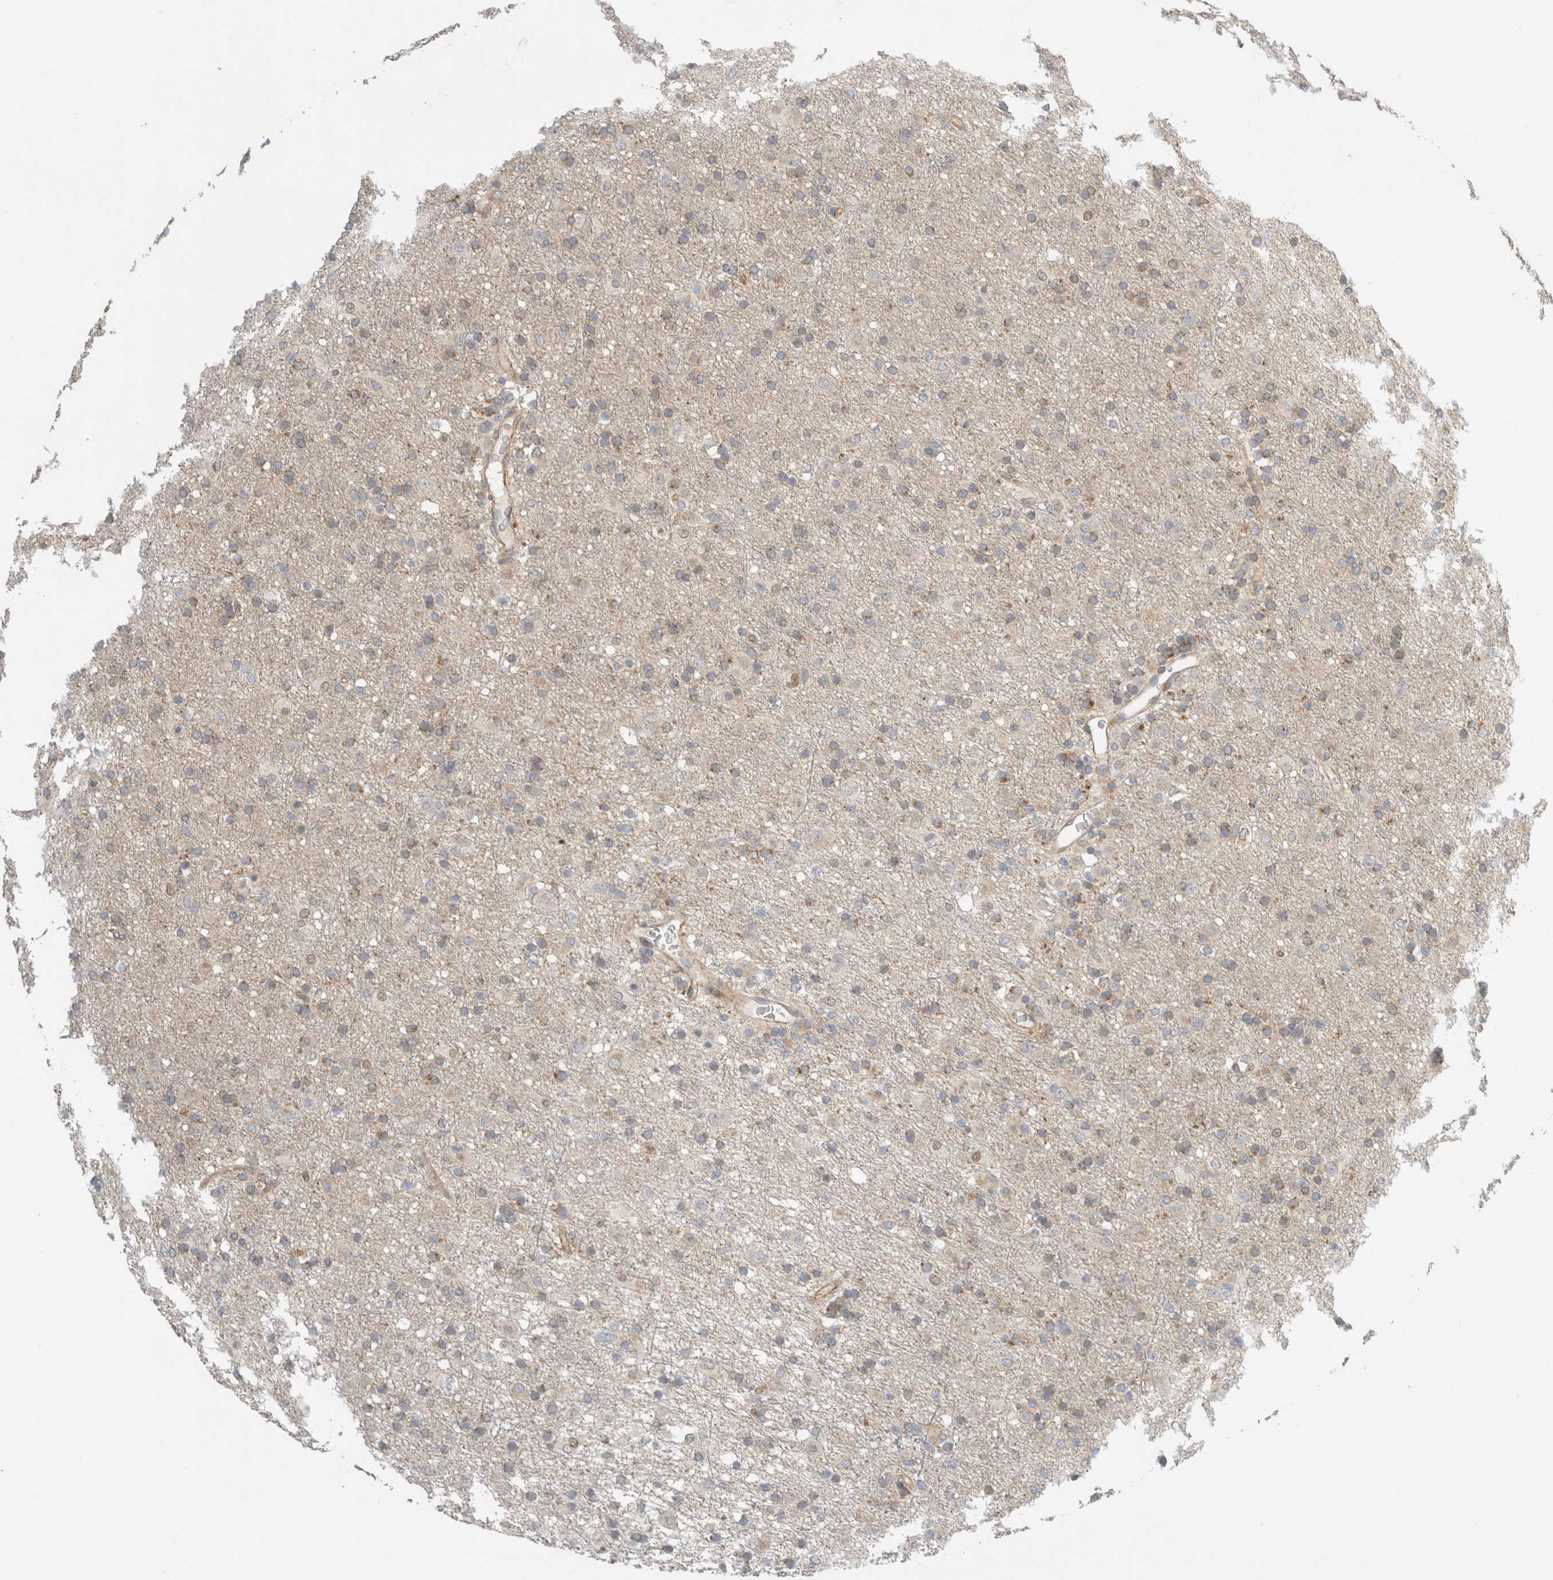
{"staining": {"intensity": "moderate", "quantity": "<25%", "location": "cytoplasmic/membranous,nuclear"}, "tissue": "glioma", "cell_type": "Tumor cells", "image_type": "cancer", "snomed": [{"axis": "morphology", "description": "Glioma, malignant, Low grade"}, {"axis": "topography", "description": "Brain"}], "caption": "Glioma stained for a protein (brown) reveals moderate cytoplasmic/membranous and nuclear positive staining in approximately <25% of tumor cells.", "gene": "KPNA5", "patient": {"sex": "male", "age": 65}}